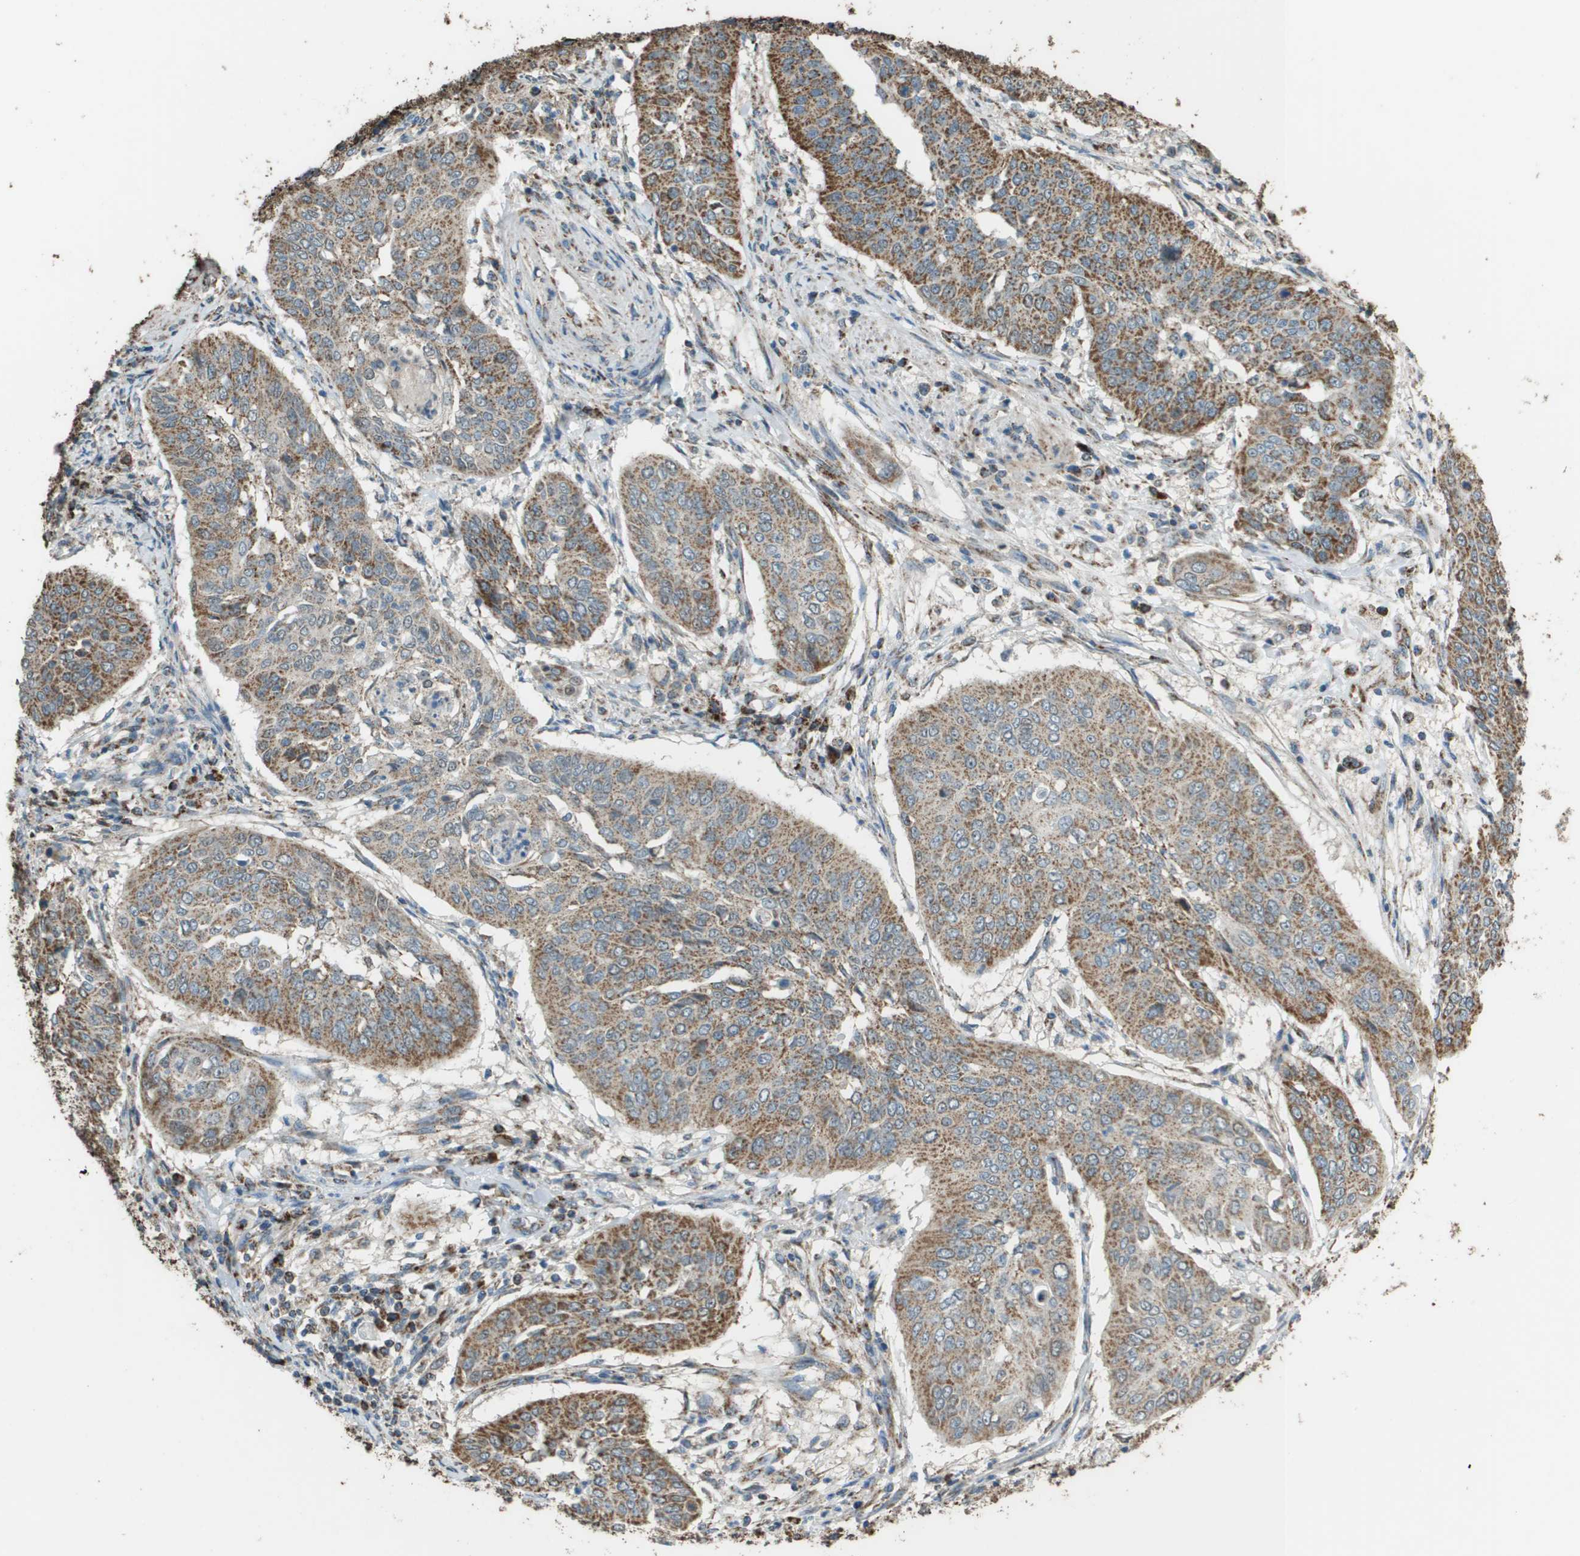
{"staining": {"intensity": "moderate", "quantity": ">75%", "location": "cytoplasmic/membranous"}, "tissue": "cervical cancer", "cell_type": "Tumor cells", "image_type": "cancer", "snomed": [{"axis": "morphology", "description": "Normal tissue, NOS"}, {"axis": "morphology", "description": "Squamous cell carcinoma, NOS"}, {"axis": "topography", "description": "Cervix"}], "caption": "Cervical cancer (squamous cell carcinoma) stained with immunohistochemistry (IHC) shows moderate cytoplasmic/membranous positivity in approximately >75% of tumor cells.", "gene": "FH", "patient": {"sex": "female", "age": 39}}